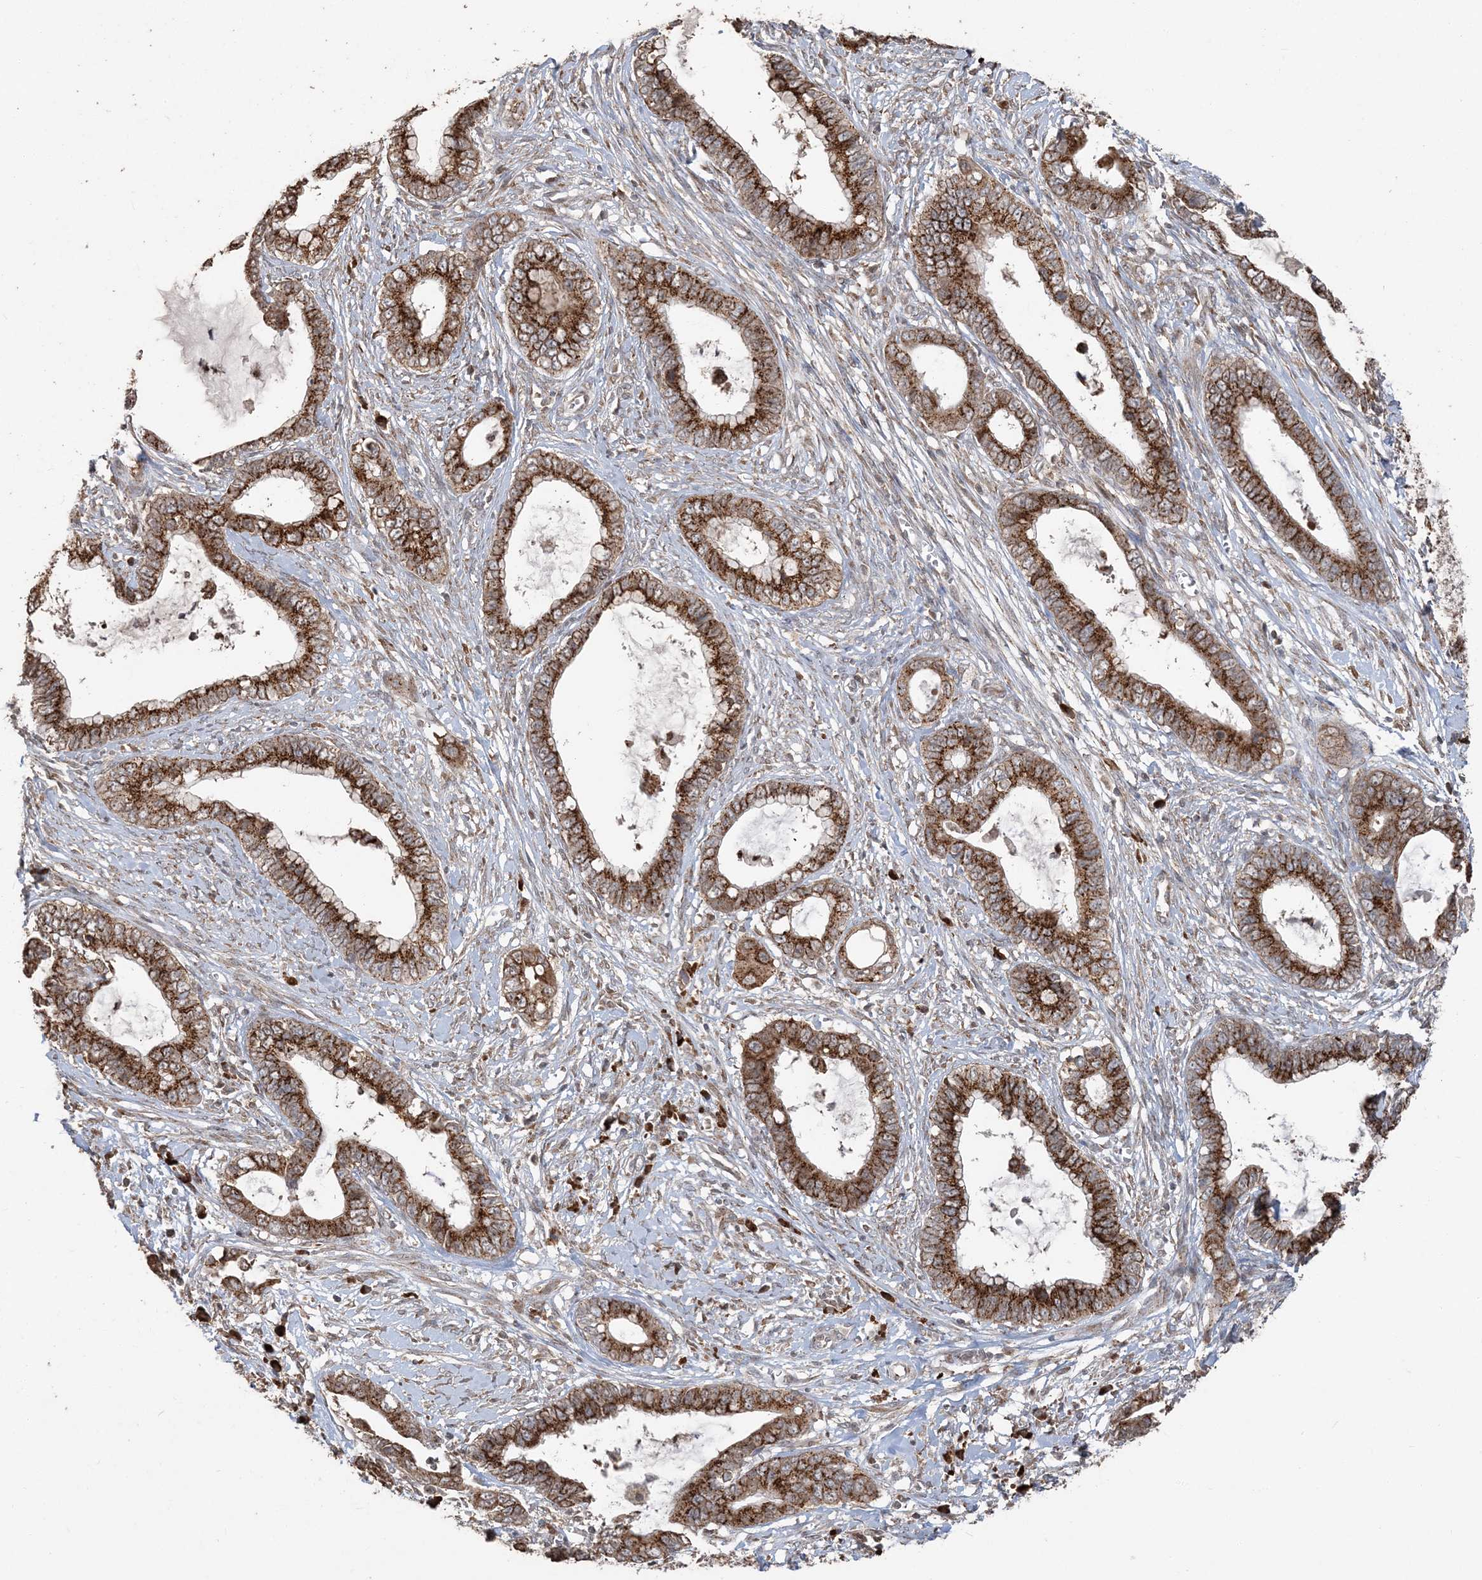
{"staining": {"intensity": "strong", "quantity": ">75%", "location": "cytoplasmic/membranous"}, "tissue": "cervical cancer", "cell_type": "Tumor cells", "image_type": "cancer", "snomed": [{"axis": "morphology", "description": "Adenocarcinoma, NOS"}, {"axis": "topography", "description": "Cervix"}], "caption": "Protein analysis of adenocarcinoma (cervical) tissue displays strong cytoplasmic/membranous expression in approximately >75% of tumor cells.", "gene": "RER1", "patient": {"sex": "female", "age": 44}}